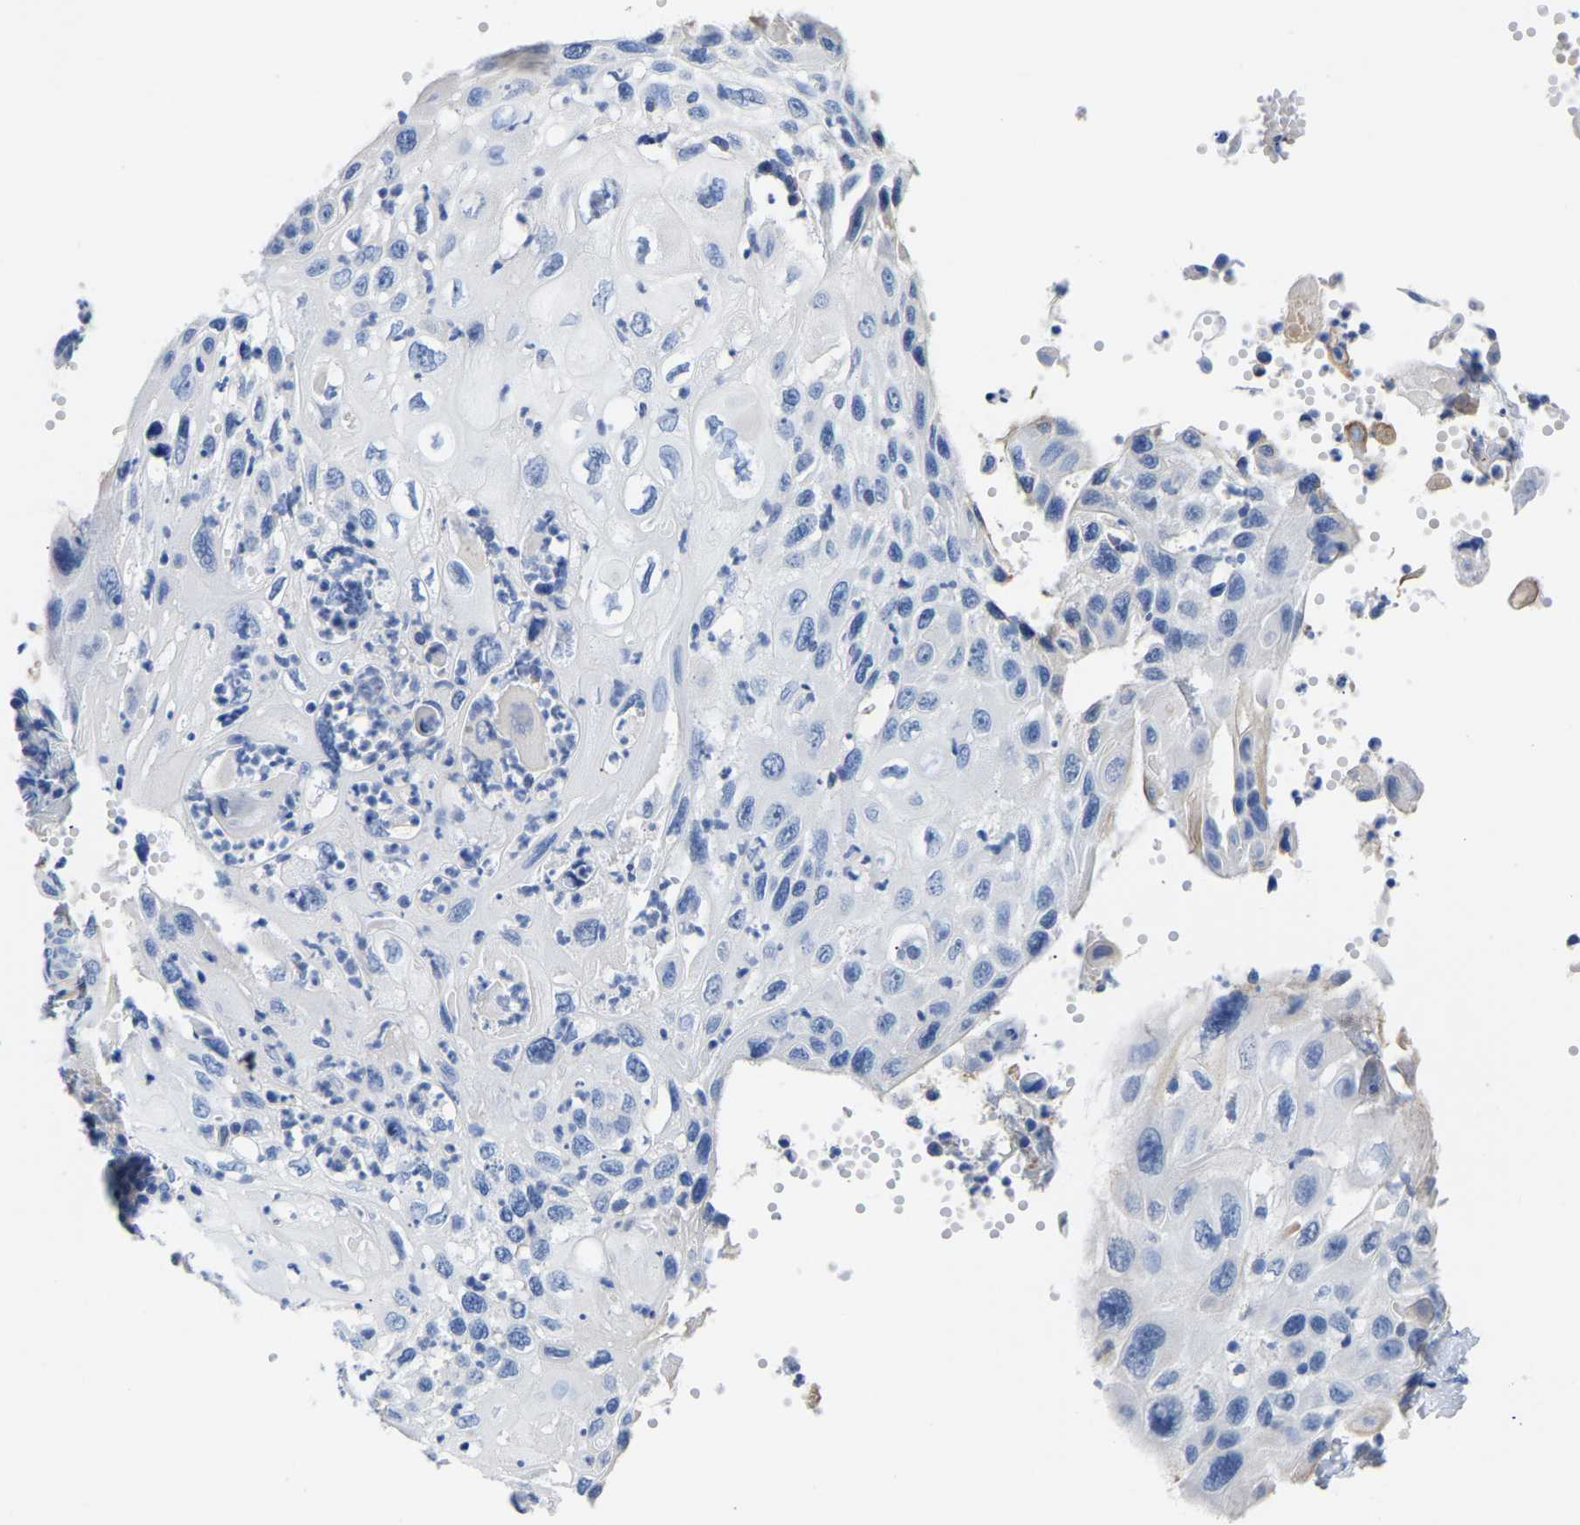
{"staining": {"intensity": "negative", "quantity": "none", "location": "none"}, "tissue": "cervical cancer", "cell_type": "Tumor cells", "image_type": "cancer", "snomed": [{"axis": "morphology", "description": "Squamous cell carcinoma, NOS"}, {"axis": "topography", "description": "Cervix"}], "caption": "IHC micrograph of human cervical squamous cell carcinoma stained for a protein (brown), which reveals no staining in tumor cells.", "gene": "UPK3A", "patient": {"sex": "female", "age": 70}}